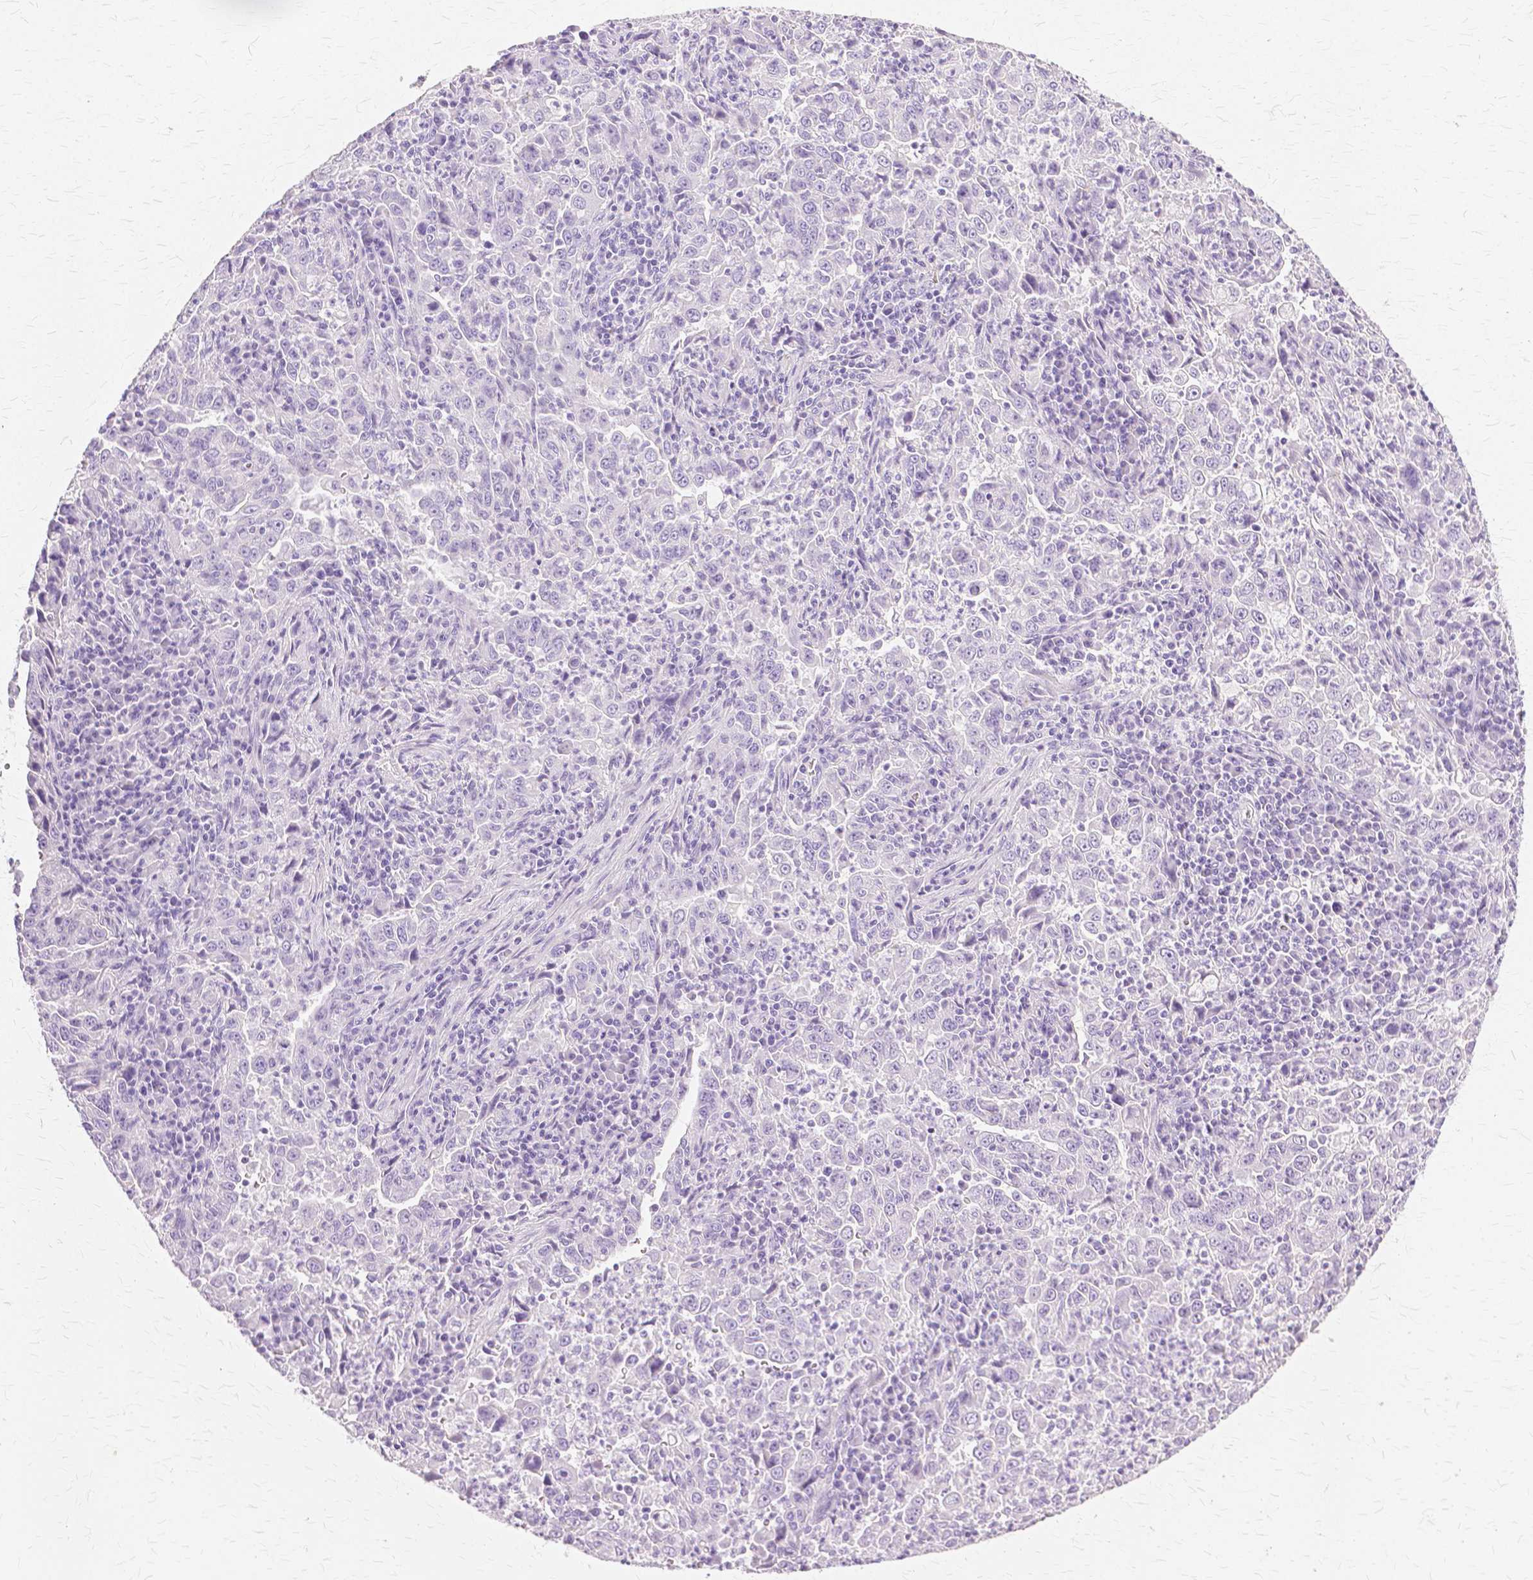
{"staining": {"intensity": "negative", "quantity": "none", "location": "none"}, "tissue": "lung cancer", "cell_type": "Tumor cells", "image_type": "cancer", "snomed": [{"axis": "morphology", "description": "Adenocarcinoma, NOS"}, {"axis": "topography", "description": "Lung"}], "caption": "Immunohistochemical staining of human lung adenocarcinoma demonstrates no significant positivity in tumor cells. (Stains: DAB immunohistochemistry with hematoxylin counter stain, Microscopy: brightfield microscopy at high magnification).", "gene": "TGM1", "patient": {"sex": "male", "age": 67}}